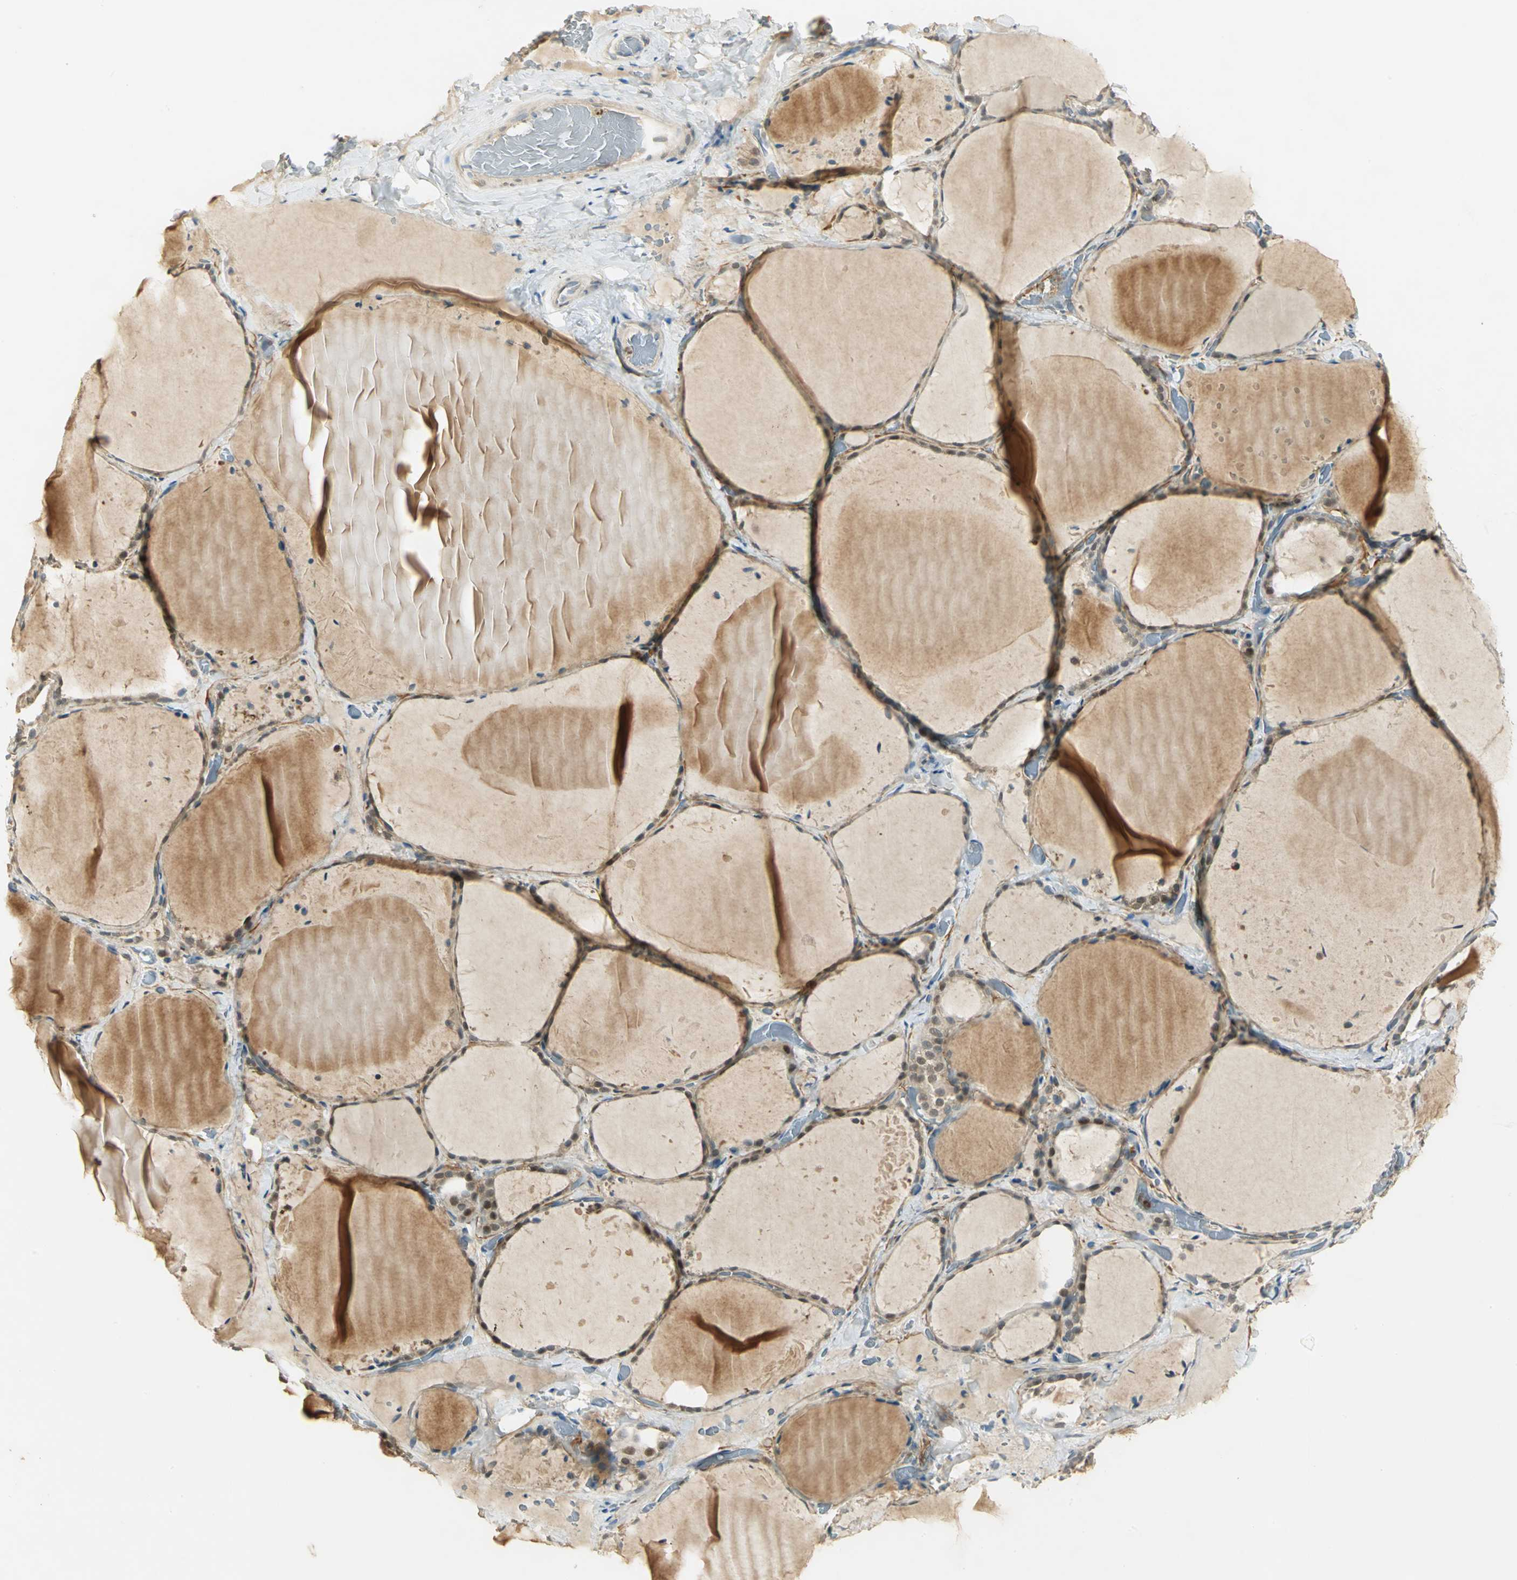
{"staining": {"intensity": "moderate", "quantity": "25%-75%", "location": "nuclear"}, "tissue": "thyroid gland", "cell_type": "Glandular cells", "image_type": "normal", "snomed": [{"axis": "morphology", "description": "Normal tissue, NOS"}, {"axis": "topography", "description": "Thyroid gland"}], "caption": "Immunohistochemical staining of unremarkable thyroid gland demonstrates moderate nuclear protein staining in approximately 25%-75% of glandular cells. (Stains: DAB in brown, nuclei in blue, Microscopy: brightfield microscopy at high magnification).", "gene": "BIRC2", "patient": {"sex": "female", "age": 22}}